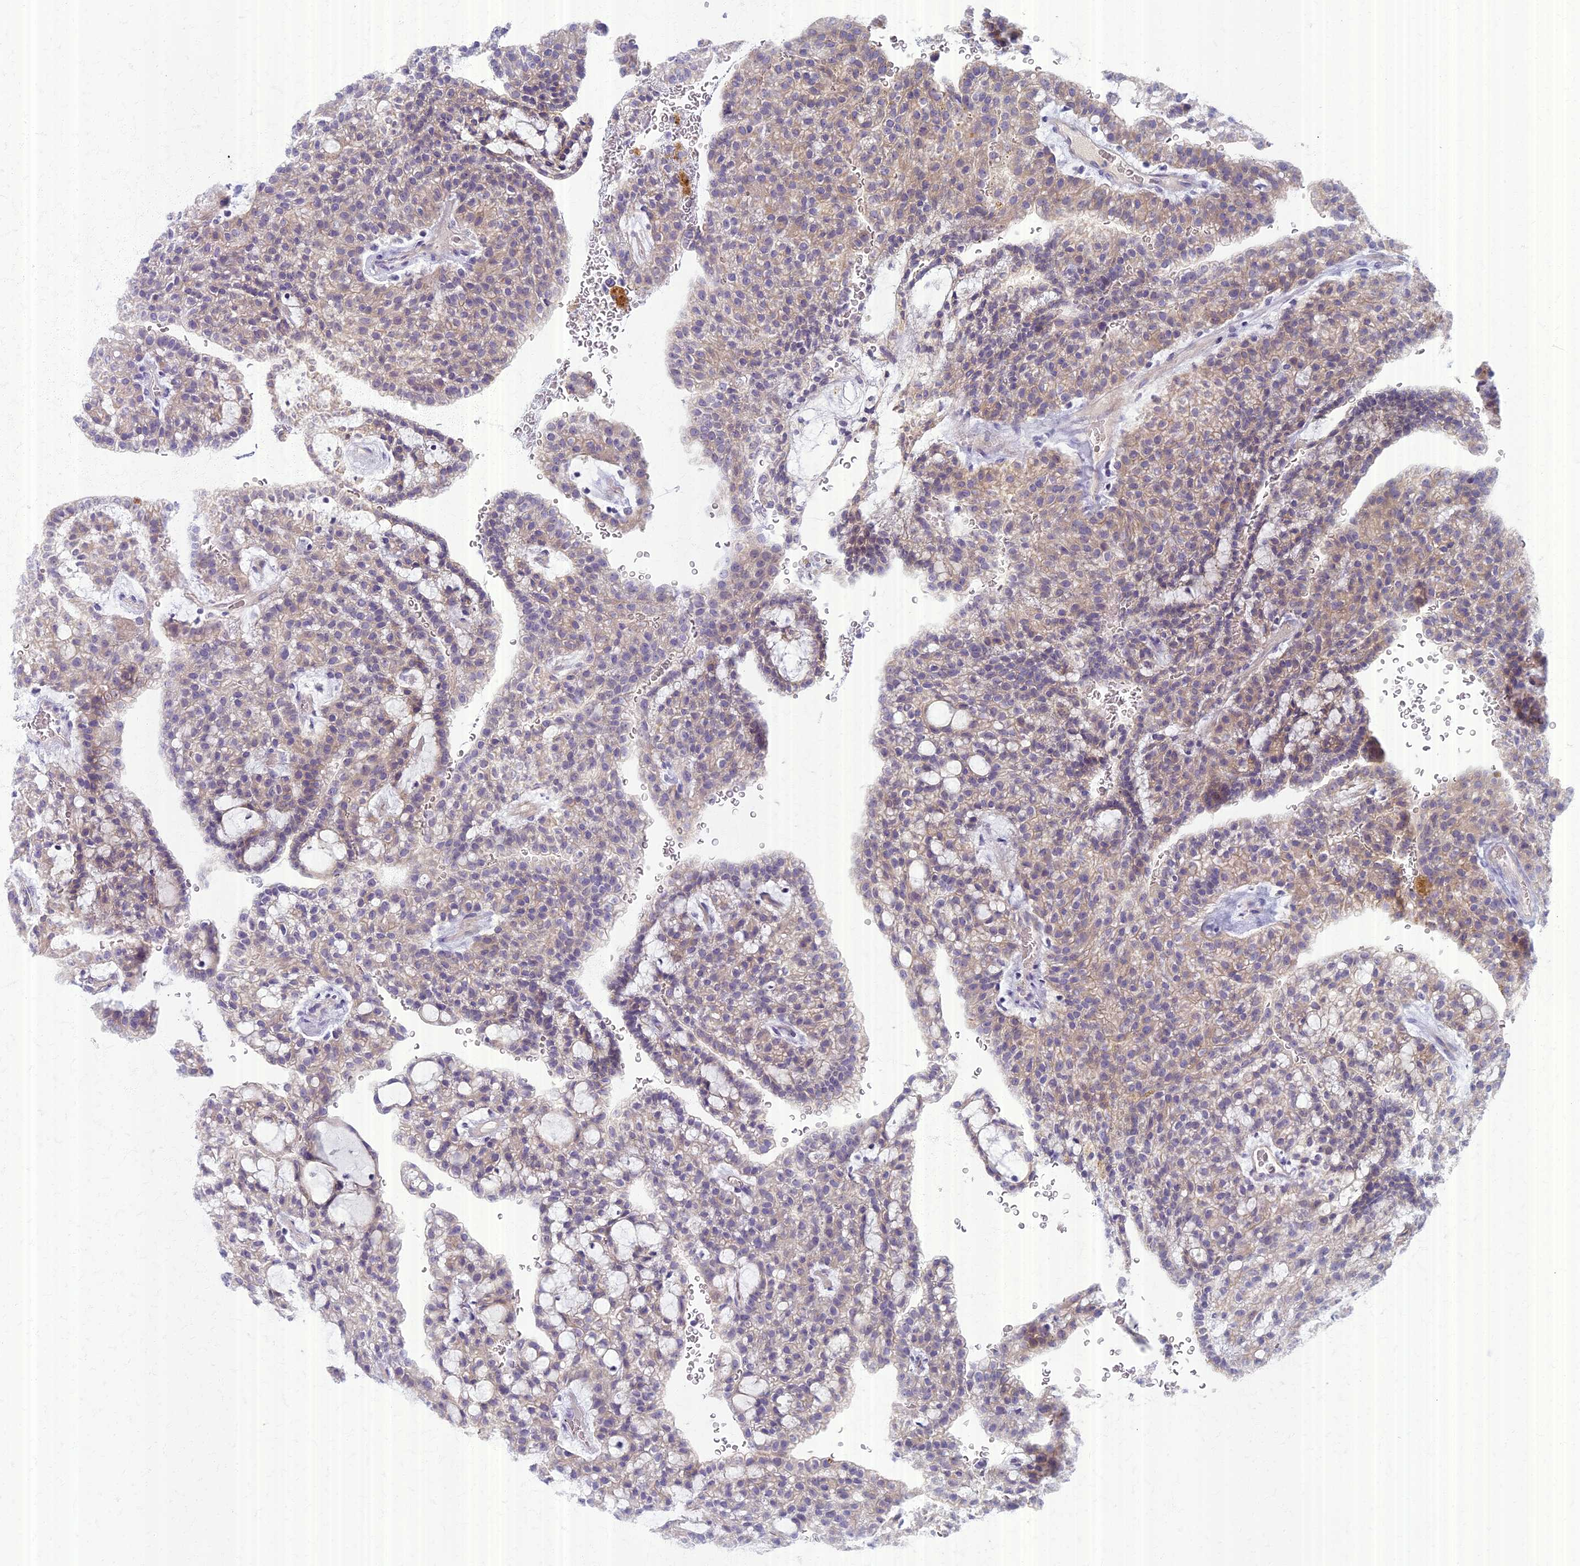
{"staining": {"intensity": "moderate", "quantity": "<25%", "location": "cytoplasmic/membranous"}, "tissue": "renal cancer", "cell_type": "Tumor cells", "image_type": "cancer", "snomed": [{"axis": "morphology", "description": "Adenocarcinoma, NOS"}, {"axis": "topography", "description": "Kidney"}], "caption": "This image shows immunohistochemistry staining of human renal cancer, with low moderate cytoplasmic/membranous expression in approximately <25% of tumor cells.", "gene": "AP4E1", "patient": {"sex": "male", "age": 63}}